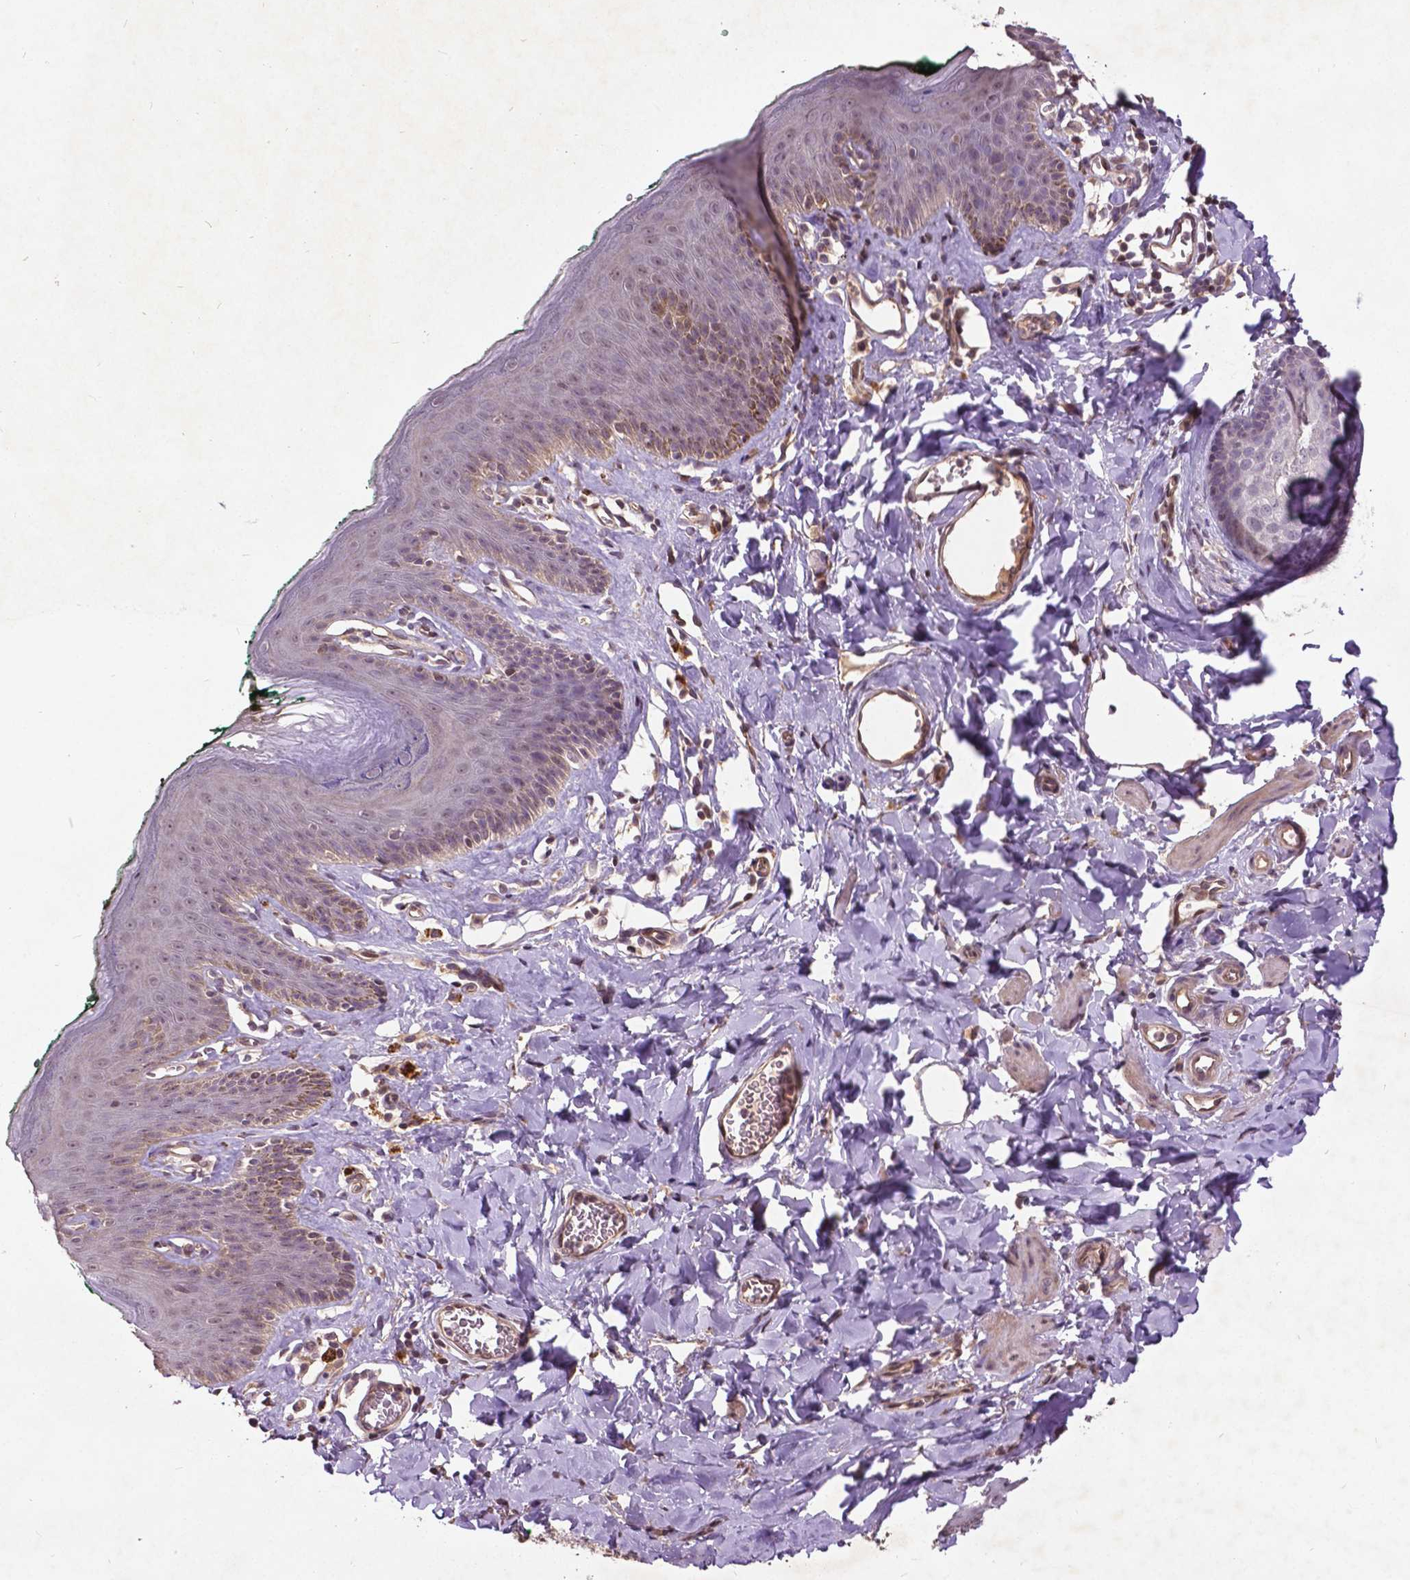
{"staining": {"intensity": "weak", "quantity": "<25%", "location": "nuclear"}, "tissue": "skin", "cell_type": "Epidermal cells", "image_type": "normal", "snomed": [{"axis": "morphology", "description": "Normal tissue, NOS"}, {"axis": "topography", "description": "Vulva"}, {"axis": "topography", "description": "Peripheral nerve tissue"}], "caption": "A high-resolution image shows IHC staining of normal skin, which displays no significant positivity in epidermal cells.", "gene": "AP1S3", "patient": {"sex": "female", "age": 66}}